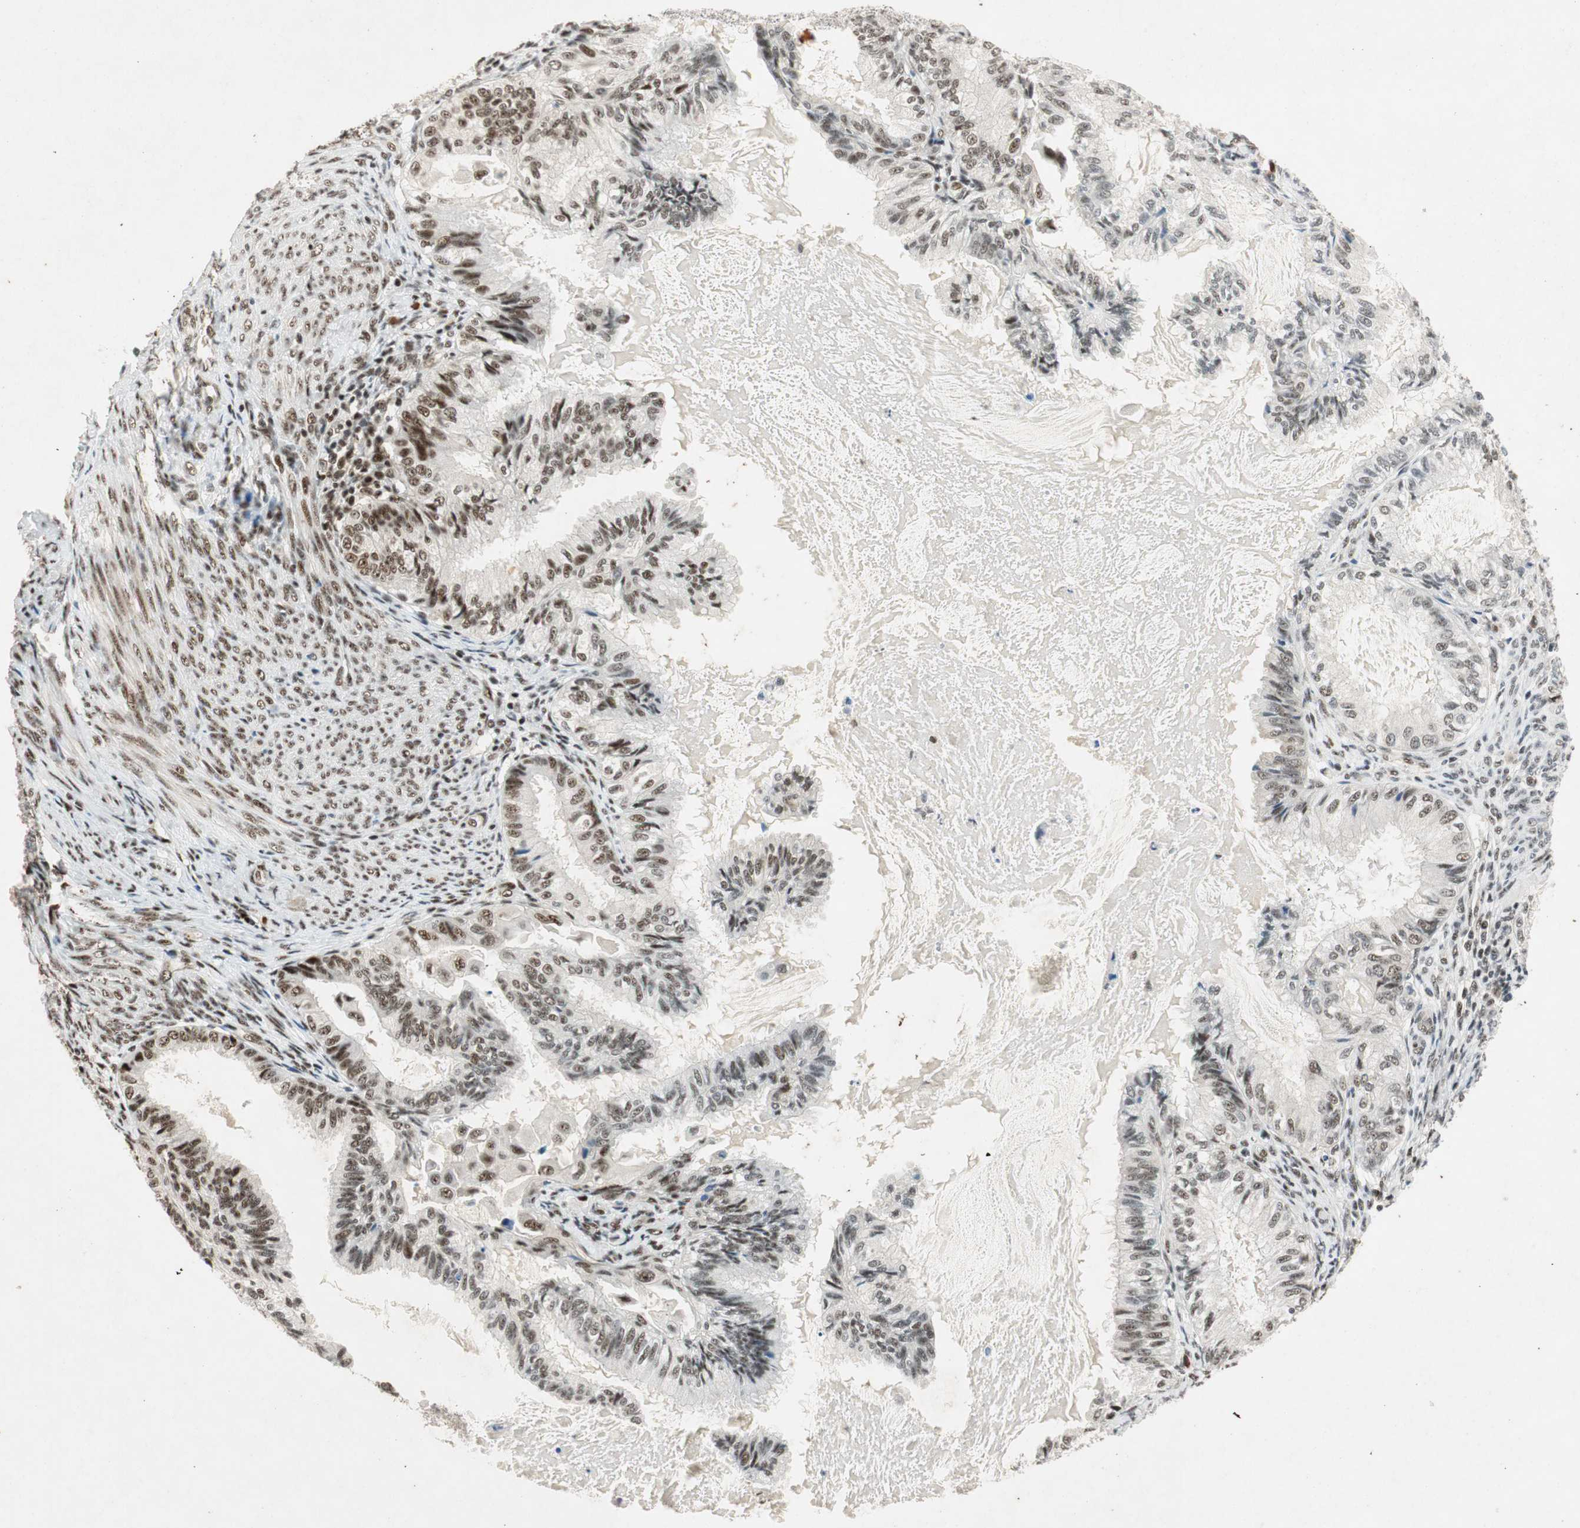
{"staining": {"intensity": "moderate", "quantity": ">75%", "location": "nuclear"}, "tissue": "cervical cancer", "cell_type": "Tumor cells", "image_type": "cancer", "snomed": [{"axis": "morphology", "description": "Normal tissue, NOS"}, {"axis": "morphology", "description": "Adenocarcinoma, NOS"}, {"axis": "topography", "description": "Cervix"}, {"axis": "topography", "description": "Endometrium"}], "caption": "Brown immunohistochemical staining in human cervical cancer displays moderate nuclear expression in approximately >75% of tumor cells. (DAB IHC with brightfield microscopy, high magnification).", "gene": "NCBP3", "patient": {"sex": "female", "age": 86}}